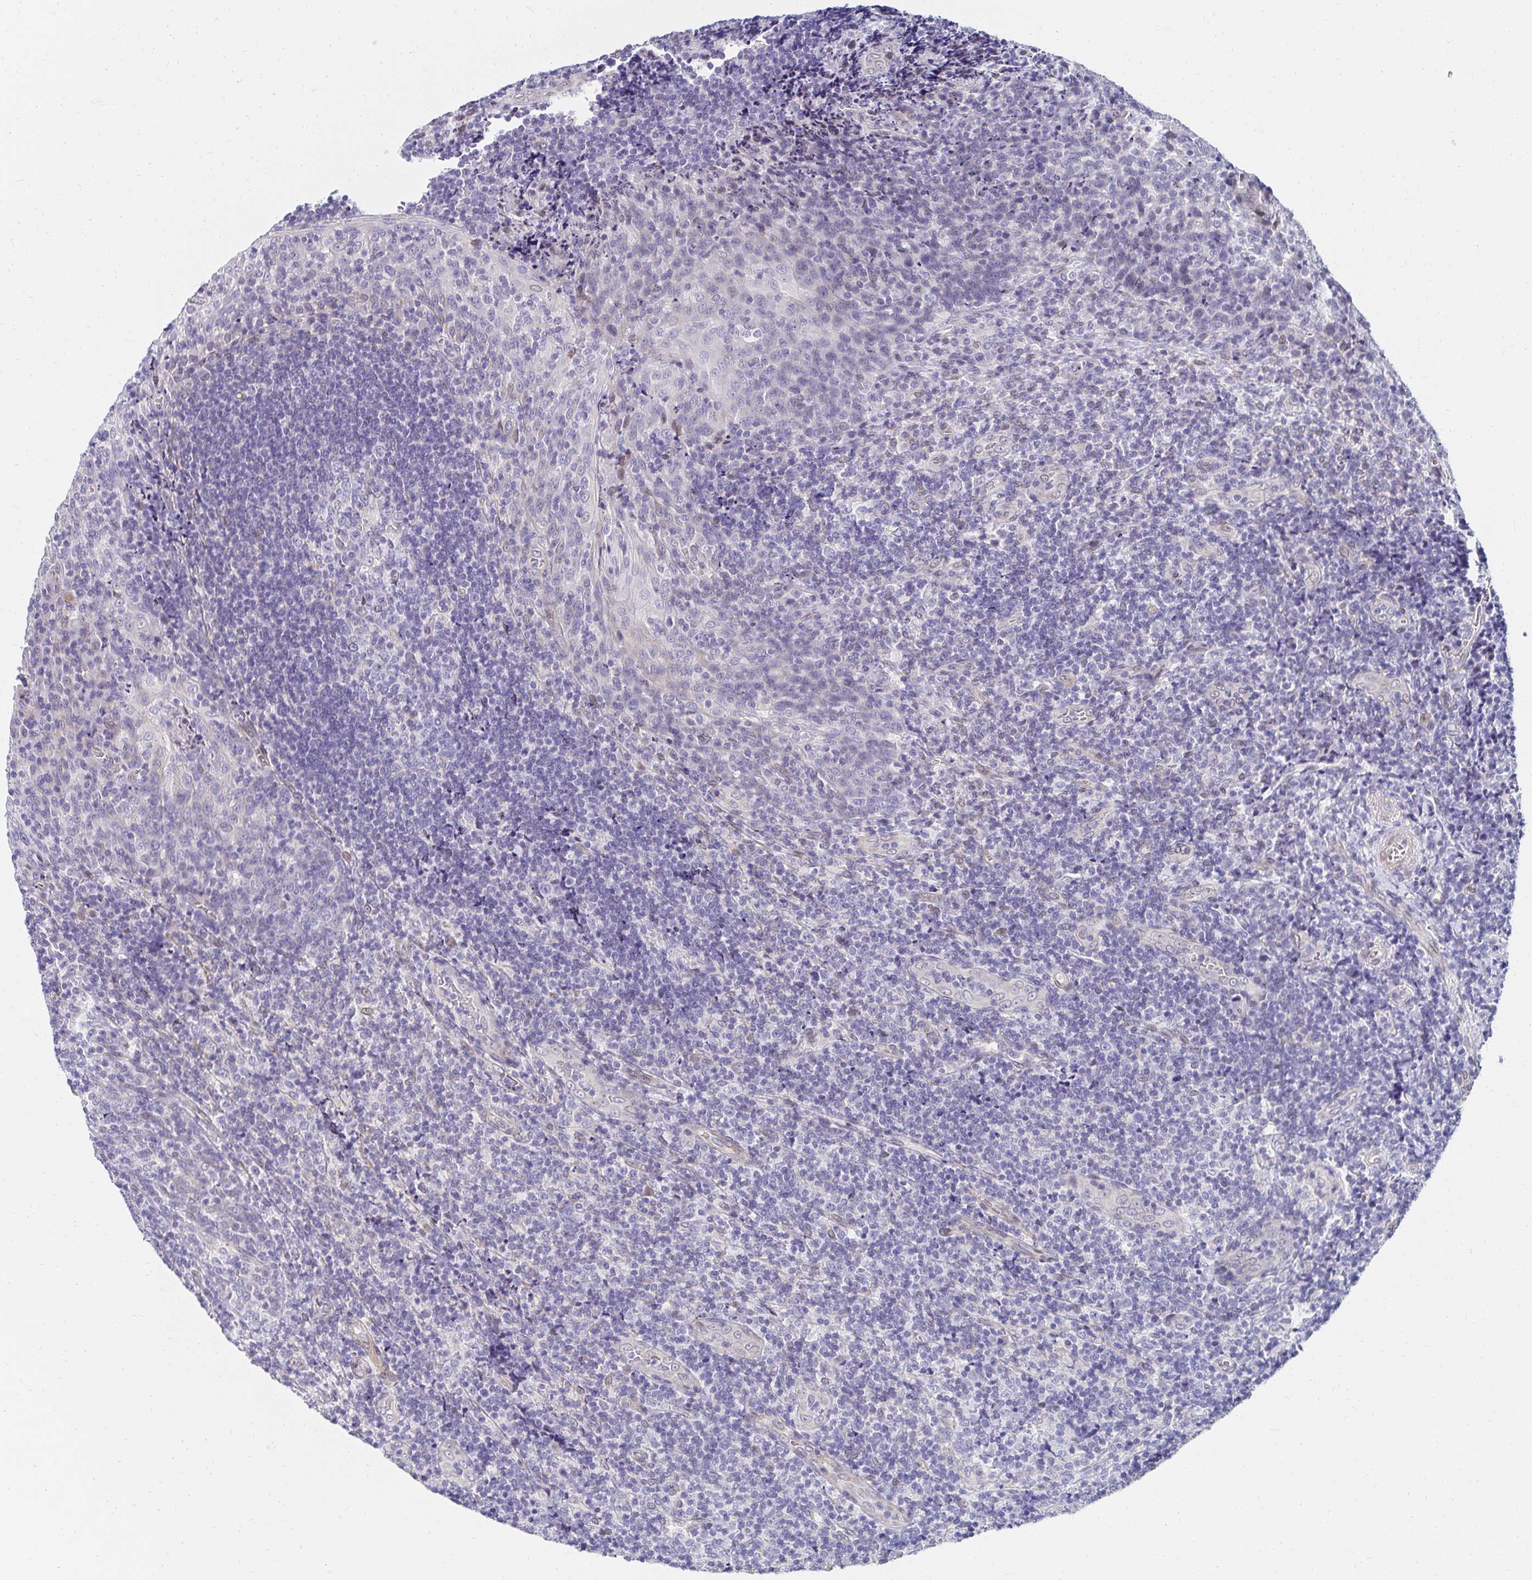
{"staining": {"intensity": "negative", "quantity": "none", "location": "none"}, "tissue": "tonsil", "cell_type": "Germinal center cells", "image_type": "normal", "snomed": [{"axis": "morphology", "description": "Normal tissue, NOS"}, {"axis": "topography", "description": "Tonsil"}], "caption": "The micrograph displays no significant expression in germinal center cells of tonsil.", "gene": "AKAP14", "patient": {"sex": "male", "age": 17}}